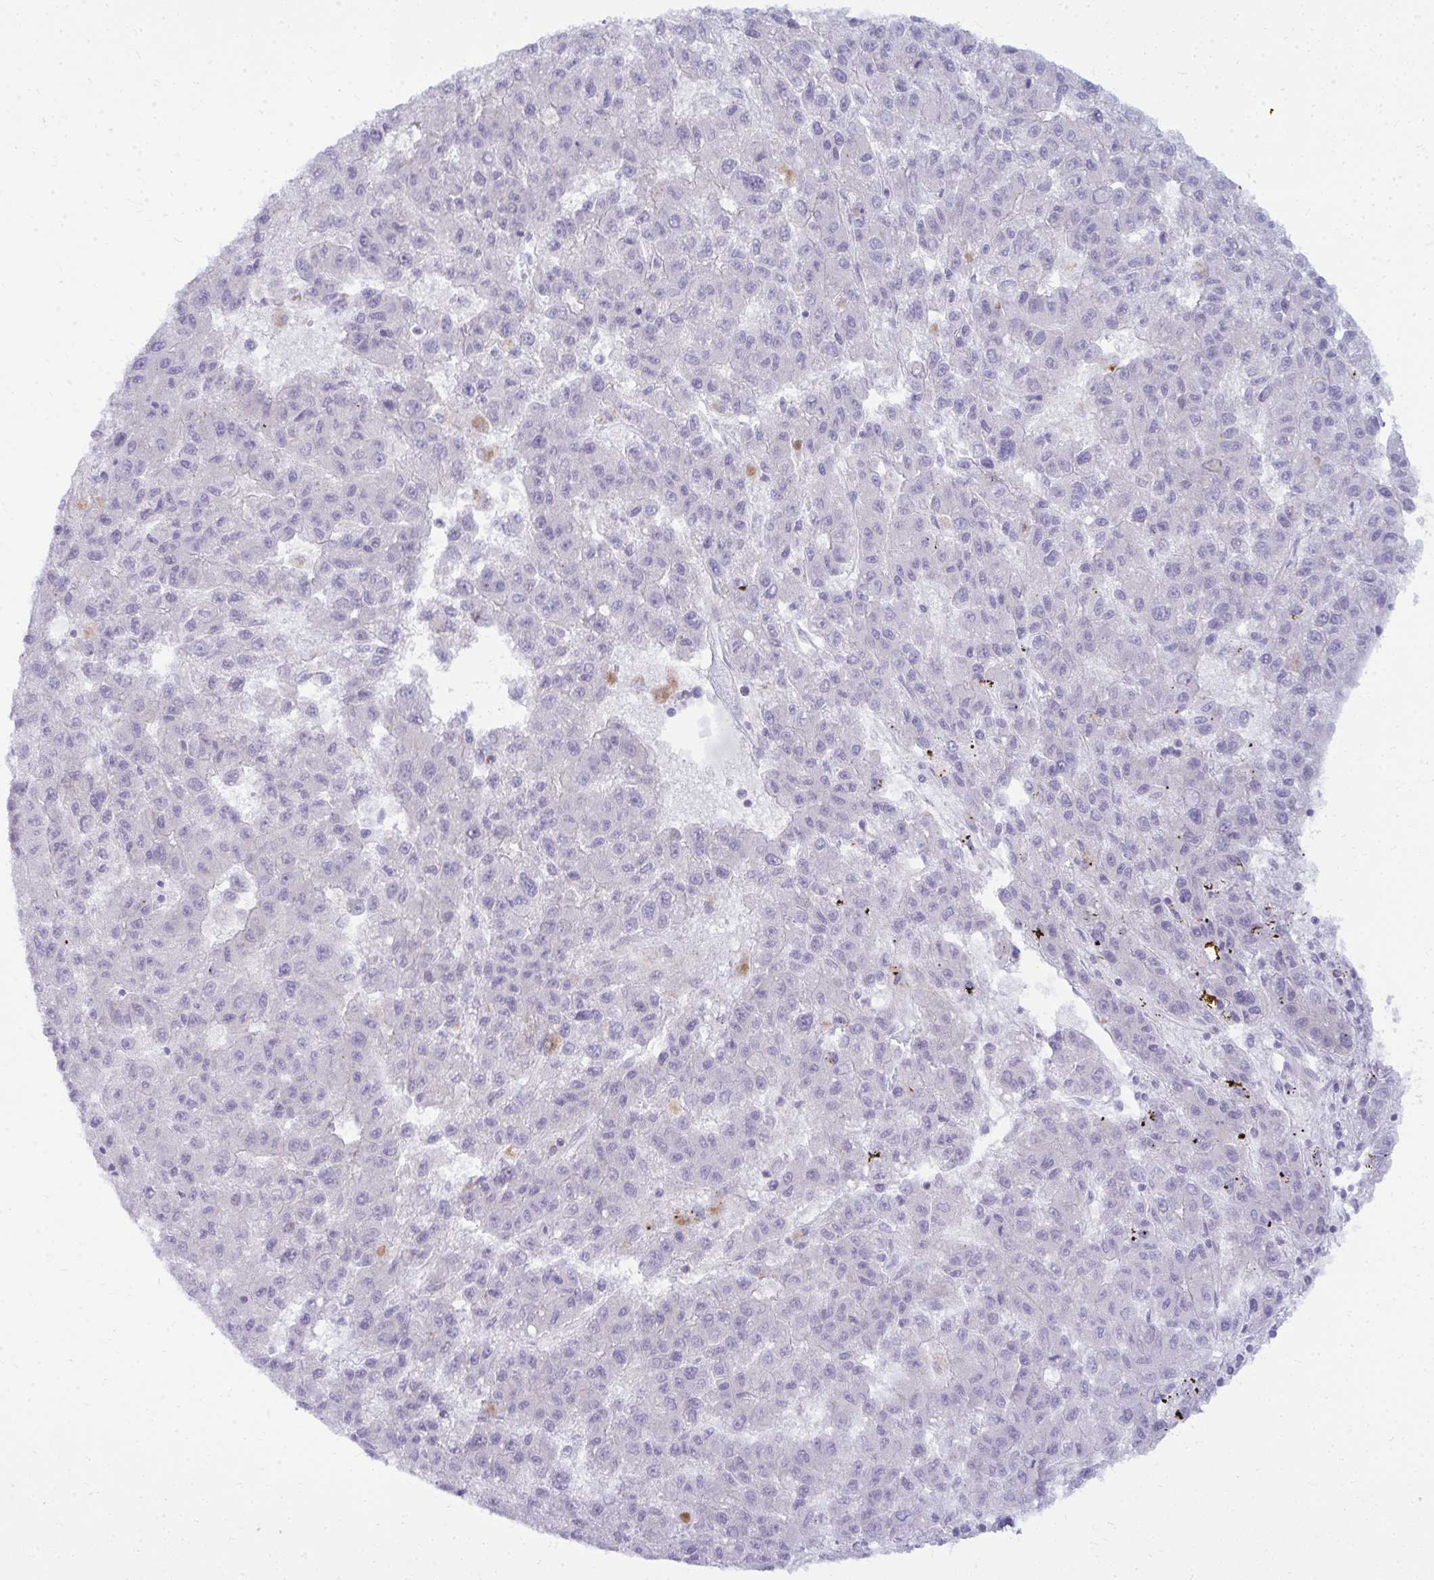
{"staining": {"intensity": "negative", "quantity": "none", "location": "none"}, "tissue": "liver cancer", "cell_type": "Tumor cells", "image_type": "cancer", "snomed": [{"axis": "morphology", "description": "Carcinoma, Hepatocellular, NOS"}, {"axis": "topography", "description": "Liver"}], "caption": "Liver cancer was stained to show a protein in brown. There is no significant expression in tumor cells. (DAB (3,3'-diaminobenzidine) immunohistochemistry with hematoxylin counter stain).", "gene": "TSPEAR", "patient": {"sex": "male", "age": 70}}